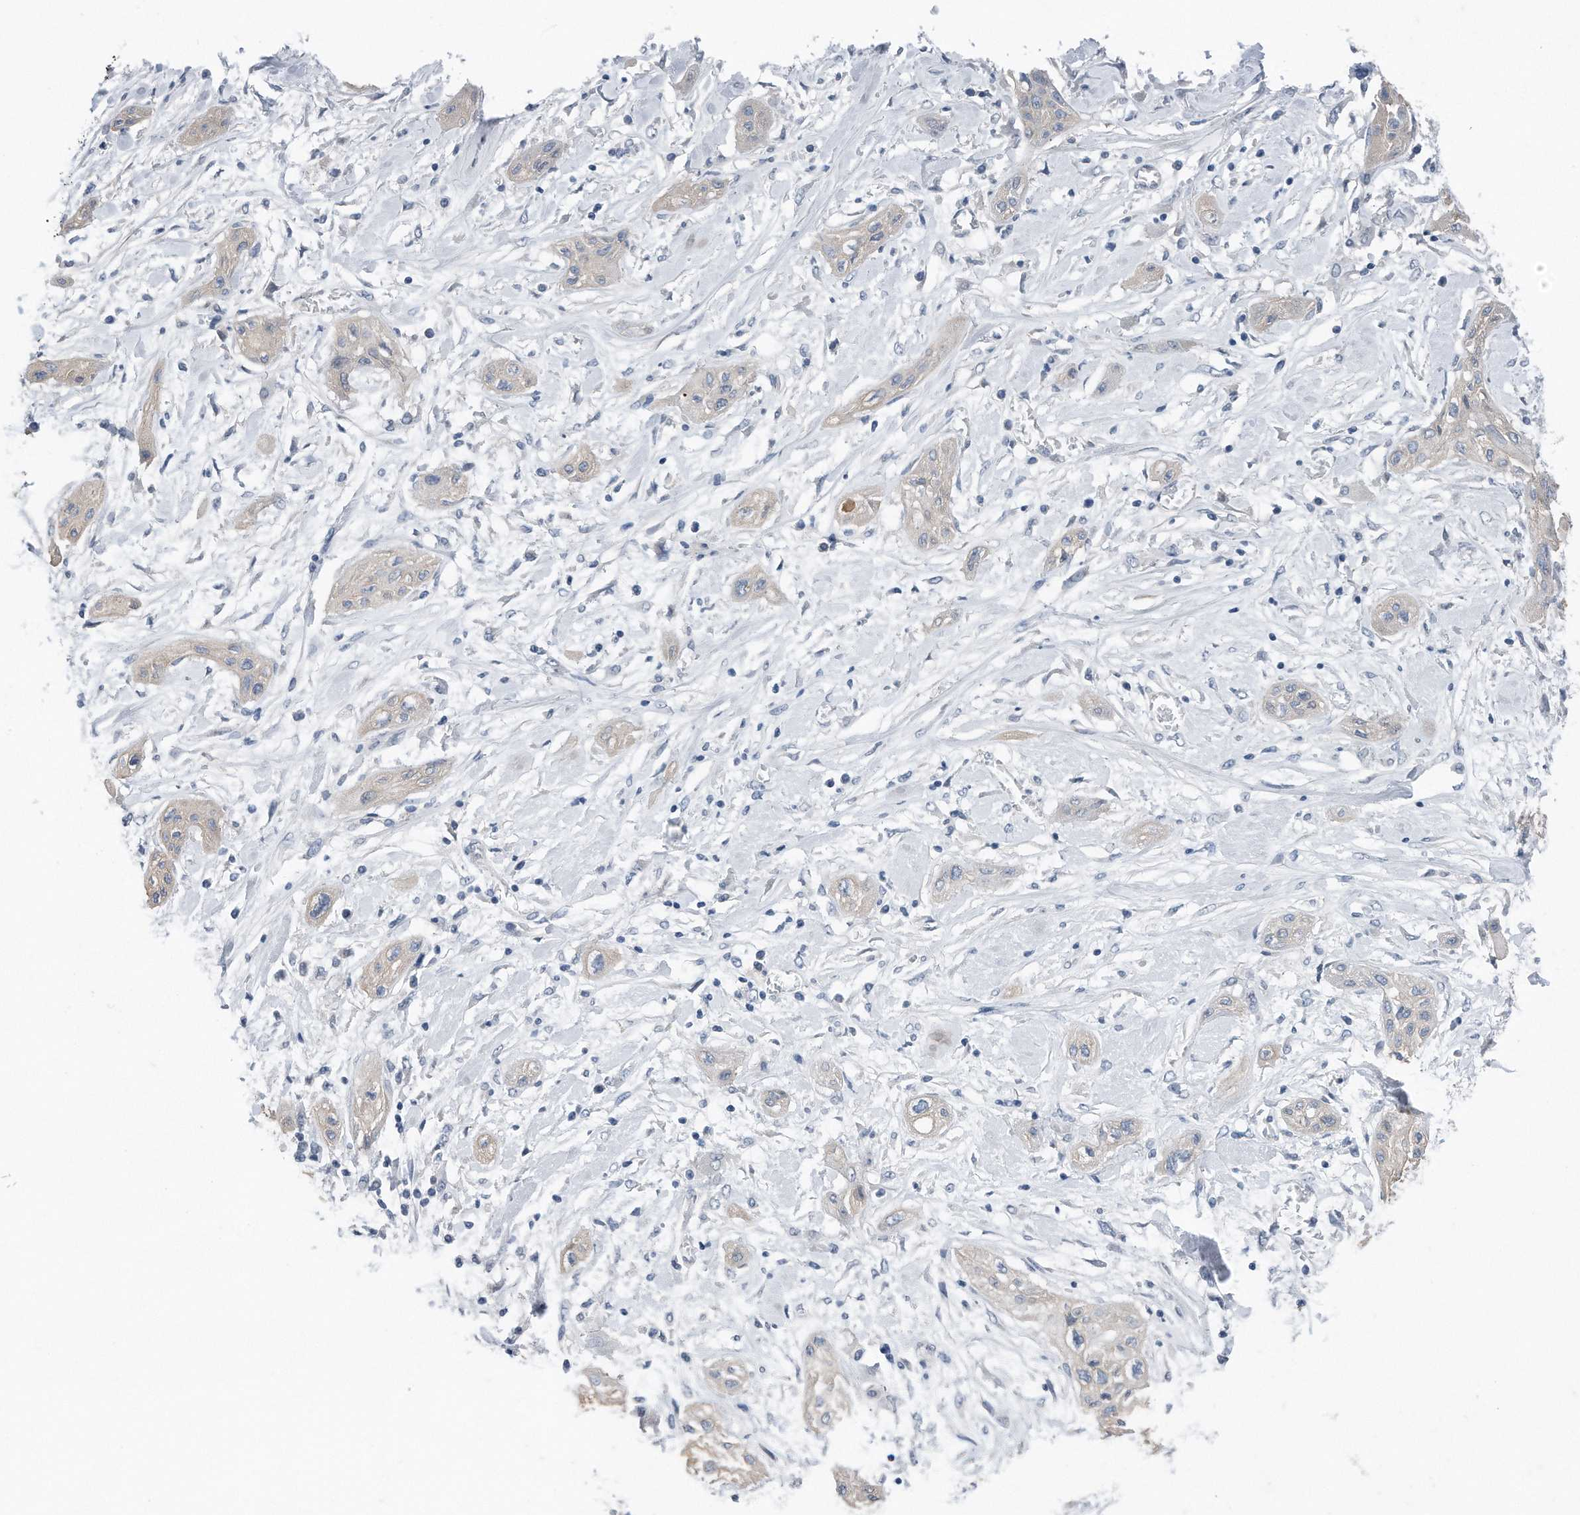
{"staining": {"intensity": "negative", "quantity": "none", "location": "none"}, "tissue": "lung cancer", "cell_type": "Tumor cells", "image_type": "cancer", "snomed": [{"axis": "morphology", "description": "Squamous cell carcinoma, NOS"}, {"axis": "topography", "description": "Lung"}], "caption": "An immunohistochemistry histopathology image of squamous cell carcinoma (lung) is shown. There is no staining in tumor cells of squamous cell carcinoma (lung).", "gene": "YRDC", "patient": {"sex": "female", "age": 47}}